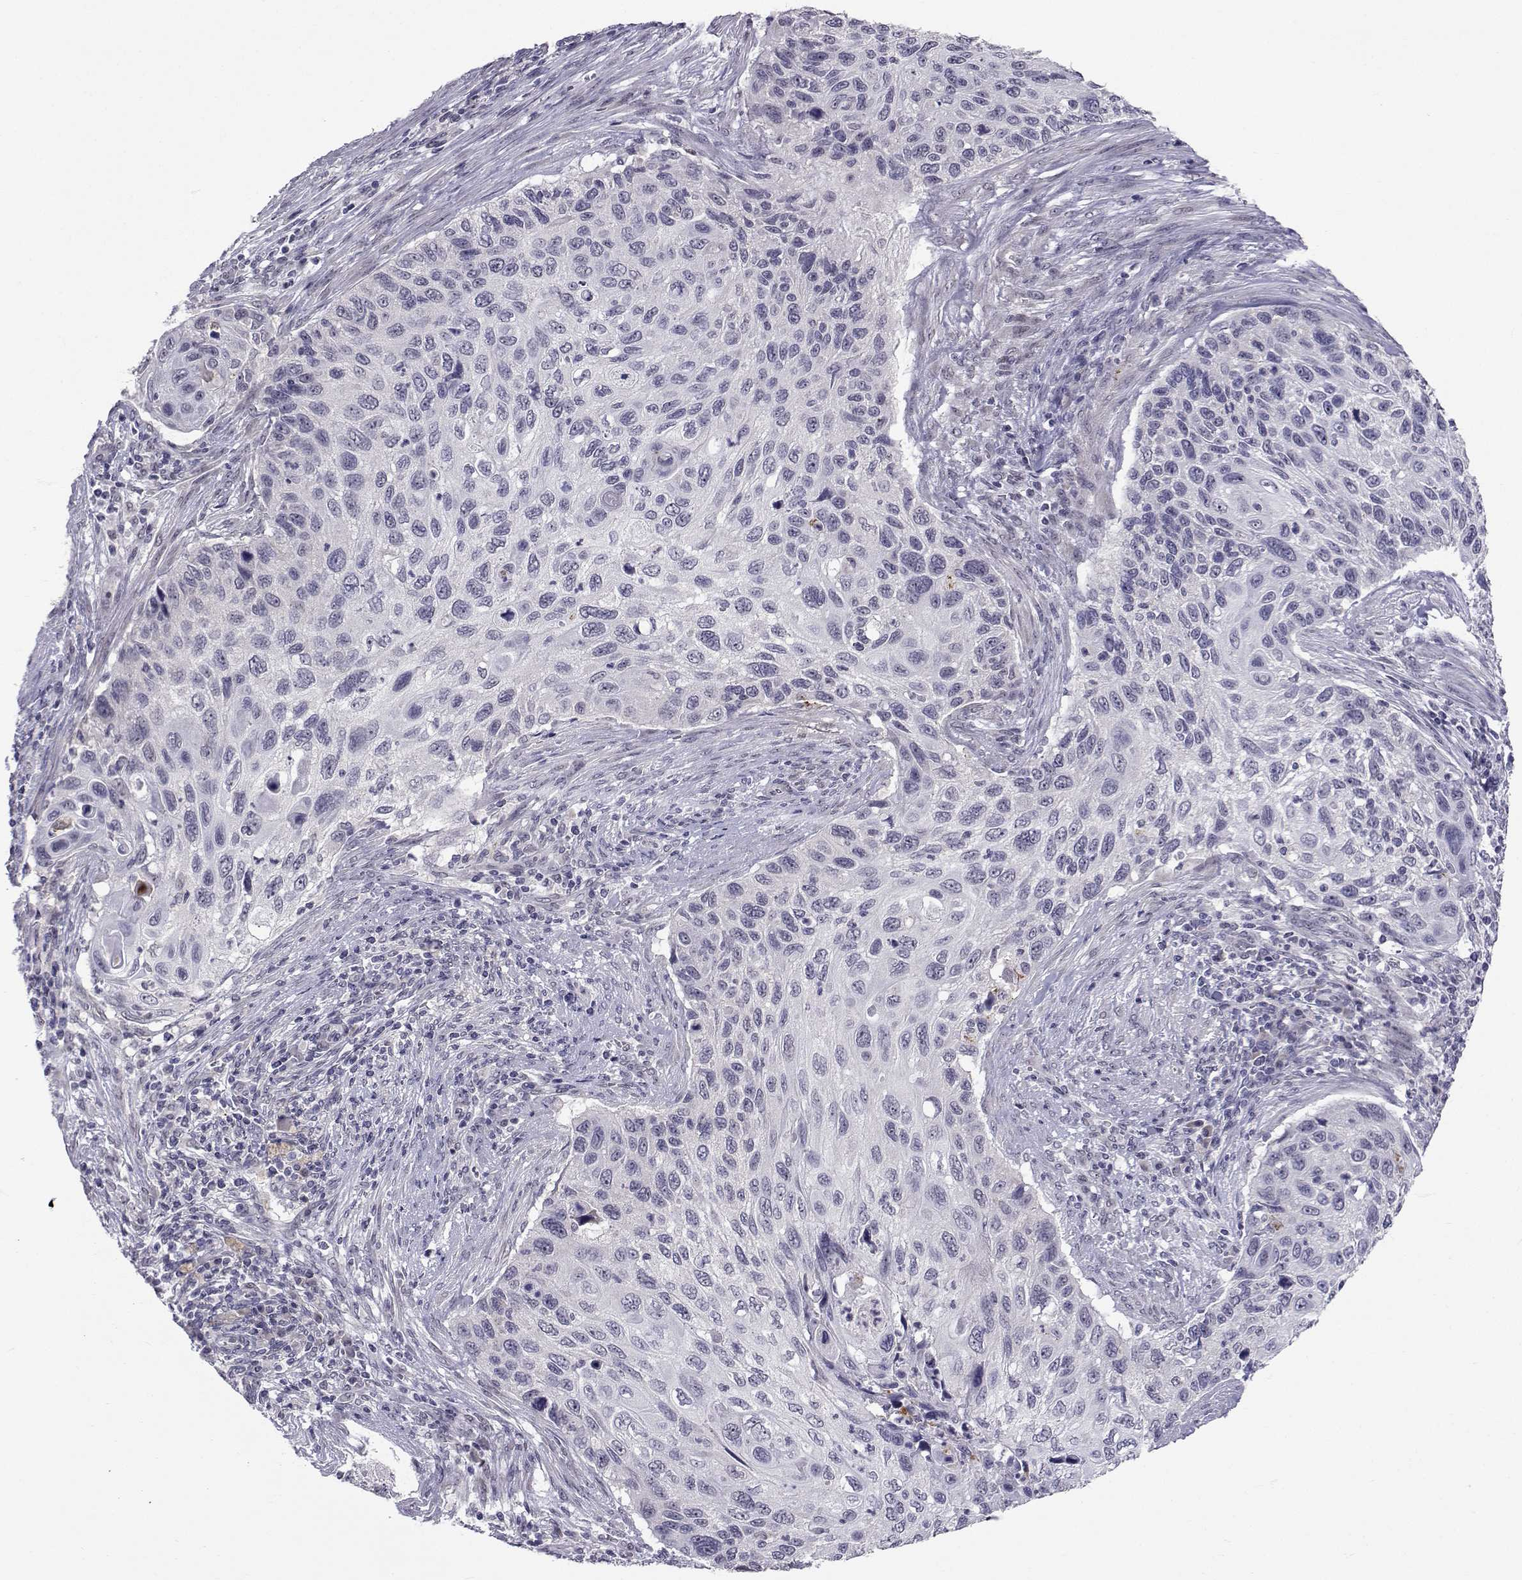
{"staining": {"intensity": "negative", "quantity": "none", "location": "none"}, "tissue": "cervical cancer", "cell_type": "Tumor cells", "image_type": "cancer", "snomed": [{"axis": "morphology", "description": "Squamous cell carcinoma, NOS"}, {"axis": "topography", "description": "Cervix"}], "caption": "Protein analysis of cervical squamous cell carcinoma exhibits no significant positivity in tumor cells.", "gene": "SLC6A3", "patient": {"sex": "female", "age": 70}}